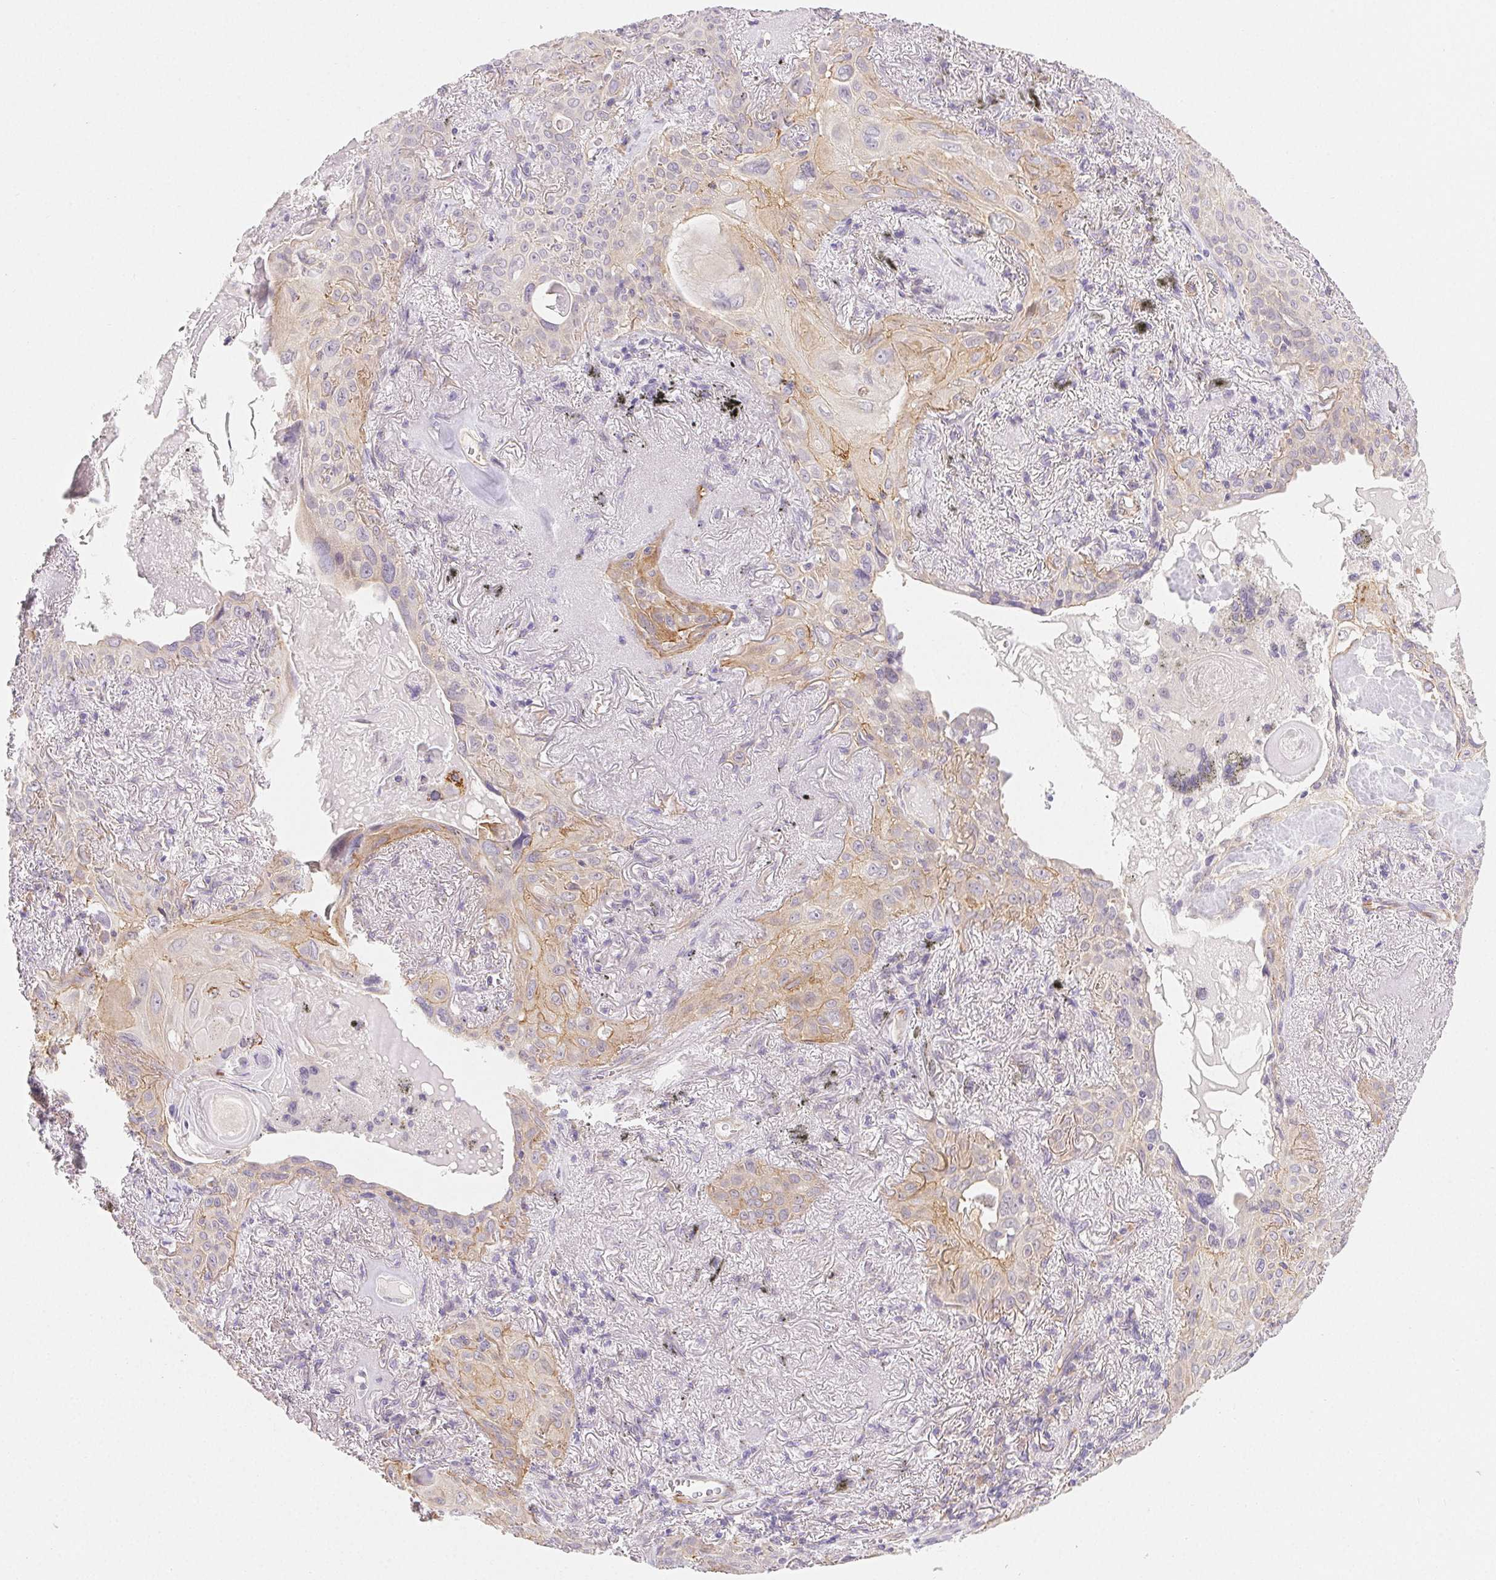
{"staining": {"intensity": "weak", "quantity": "<25%", "location": "cytoplasmic/membranous"}, "tissue": "lung cancer", "cell_type": "Tumor cells", "image_type": "cancer", "snomed": [{"axis": "morphology", "description": "Squamous cell carcinoma, NOS"}, {"axis": "topography", "description": "Lung"}], "caption": "A high-resolution micrograph shows immunohistochemistry staining of squamous cell carcinoma (lung), which demonstrates no significant staining in tumor cells.", "gene": "CSN1S1", "patient": {"sex": "male", "age": 79}}